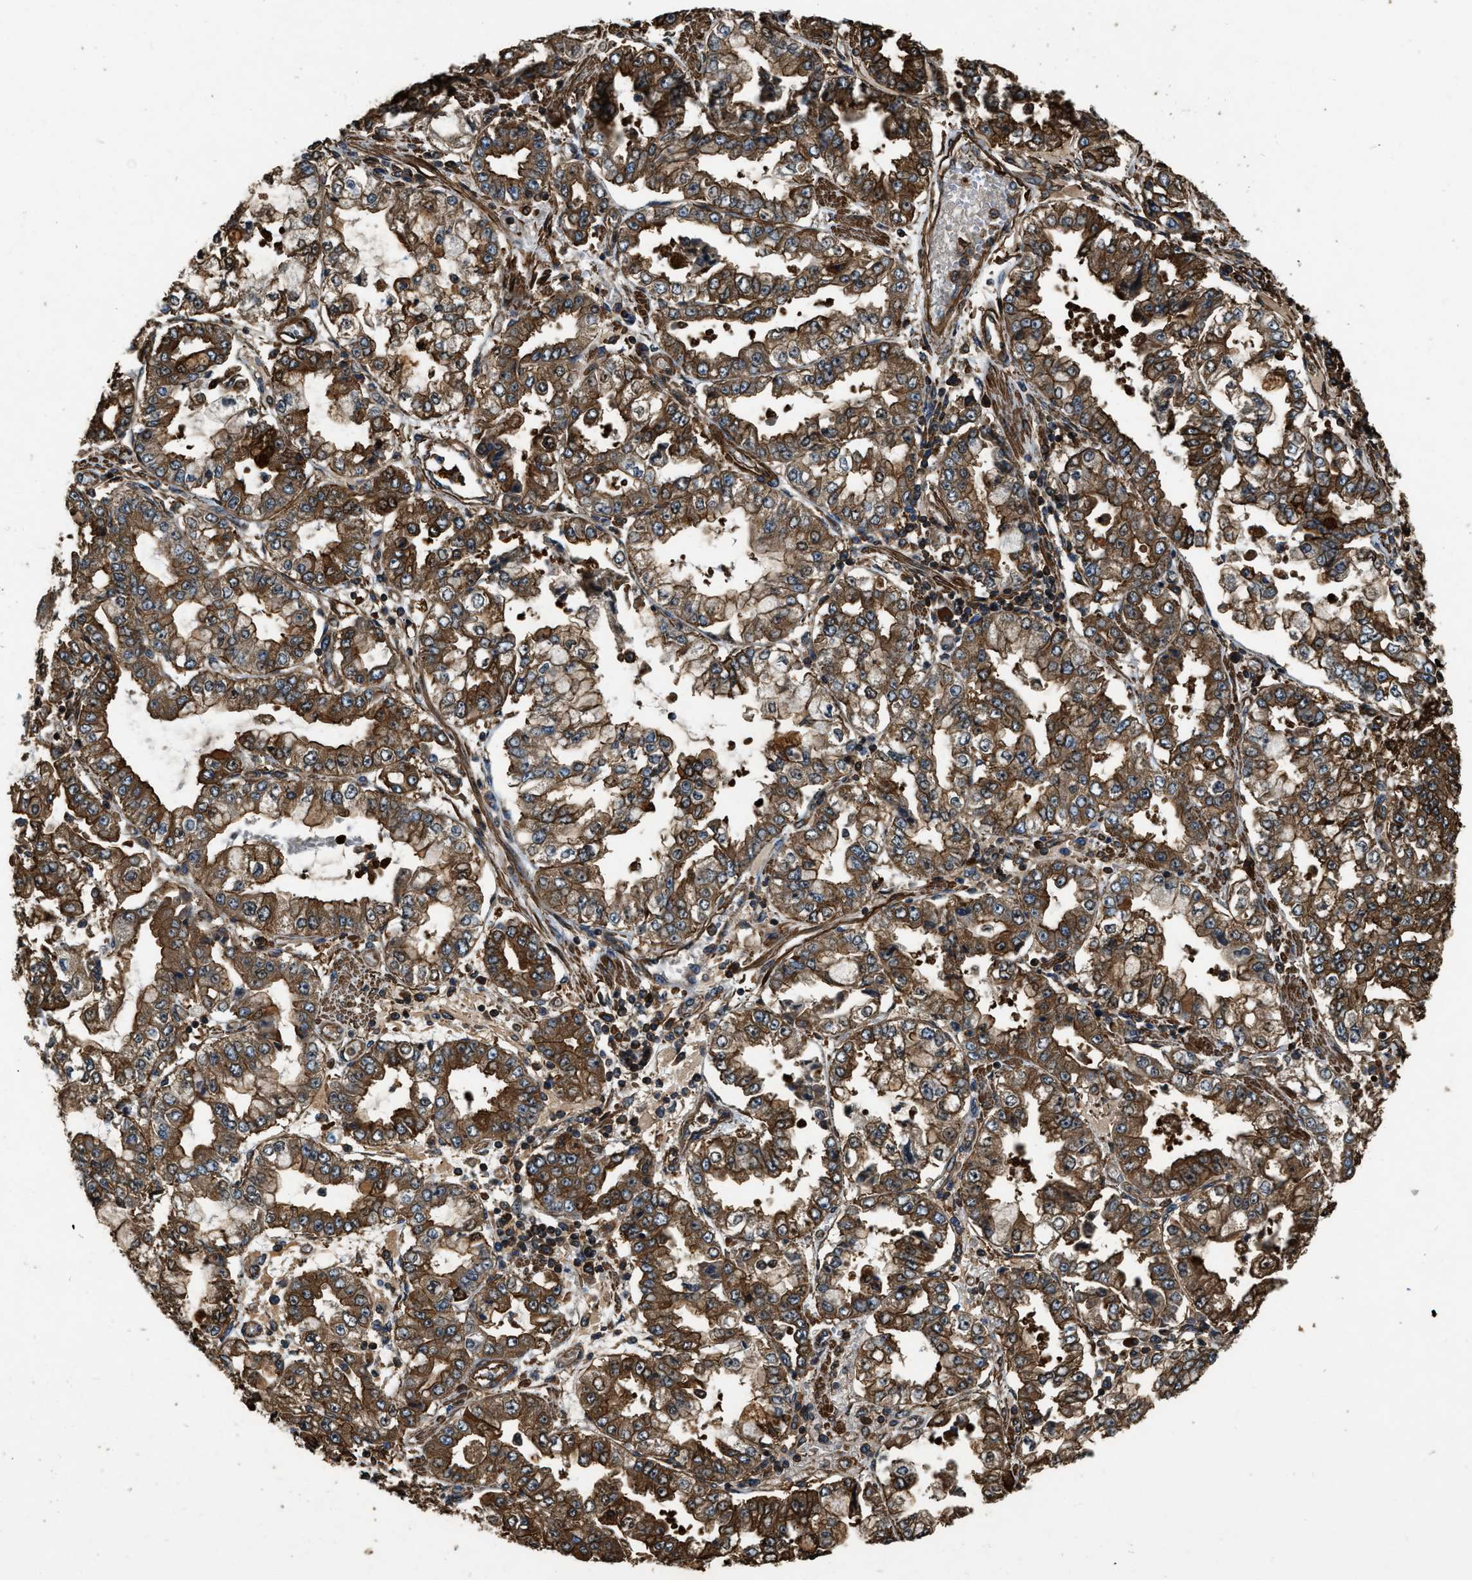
{"staining": {"intensity": "strong", "quantity": ">75%", "location": "cytoplasmic/membranous"}, "tissue": "stomach cancer", "cell_type": "Tumor cells", "image_type": "cancer", "snomed": [{"axis": "morphology", "description": "Adenocarcinoma, NOS"}, {"axis": "topography", "description": "Stomach"}], "caption": "DAB (3,3'-diaminobenzidine) immunohistochemical staining of stomach cancer (adenocarcinoma) shows strong cytoplasmic/membranous protein positivity in approximately >75% of tumor cells. (DAB (3,3'-diaminobenzidine) IHC with brightfield microscopy, high magnification).", "gene": "YARS1", "patient": {"sex": "male", "age": 76}}